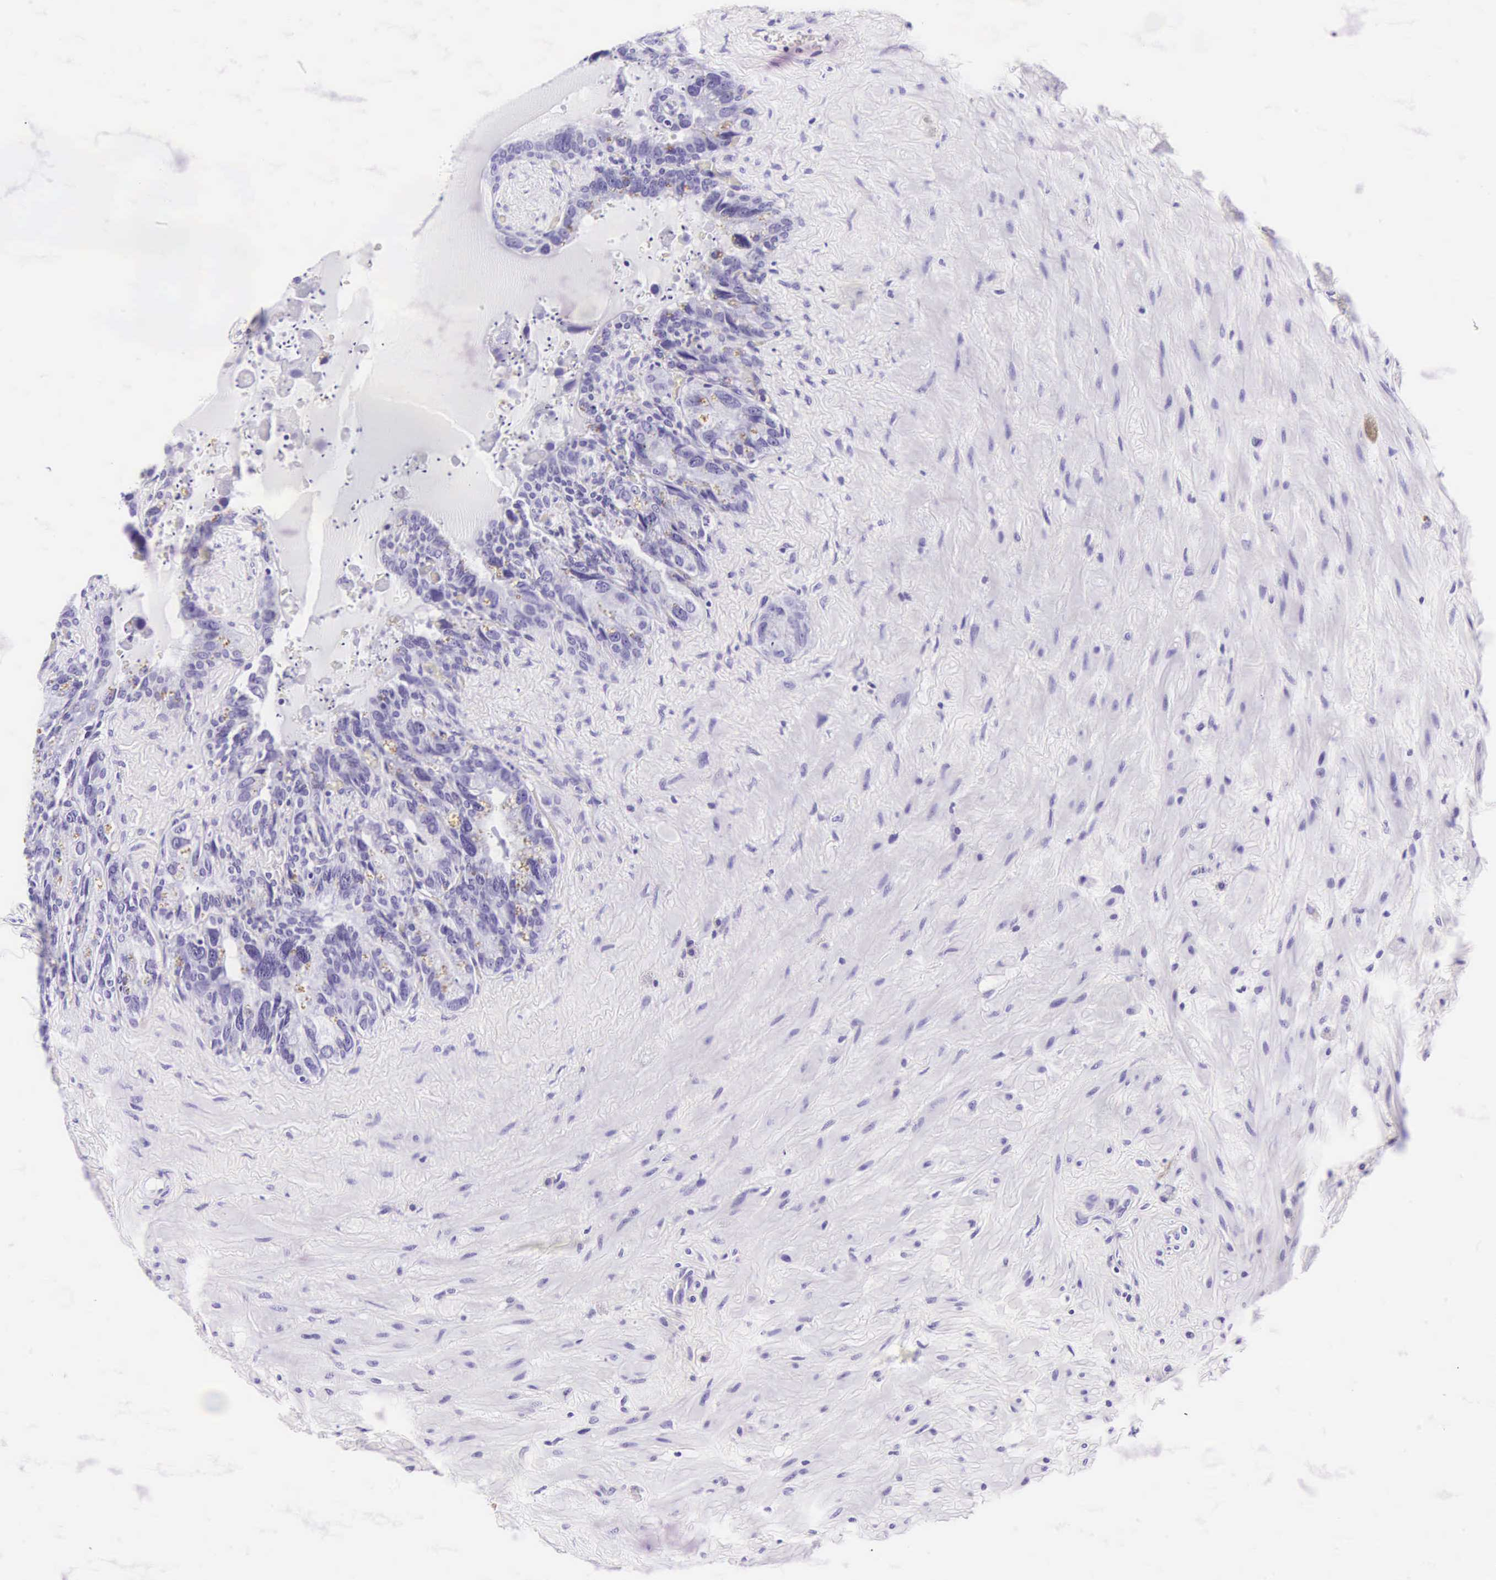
{"staining": {"intensity": "negative", "quantity": "none", "location": "none"}, "tissue": "seminal vesicle", "cell_type": "Glandular cells", "image_type": "normal", "snomed": [{"axis": "morphology", "description": "Normal tissue, NOS"}, {"axis": "topography", "description": "Seminal veicle"}], "caption": "Immunohistochemistry of benign human seminal vesicle demonstrates no expression in glandular cells. The staining is performed using DAB brown chromogen with nuclei counter-stained in using hematoxylin.", "gene": "CD1A", "patient": {"sex": "male", "age": 63}}